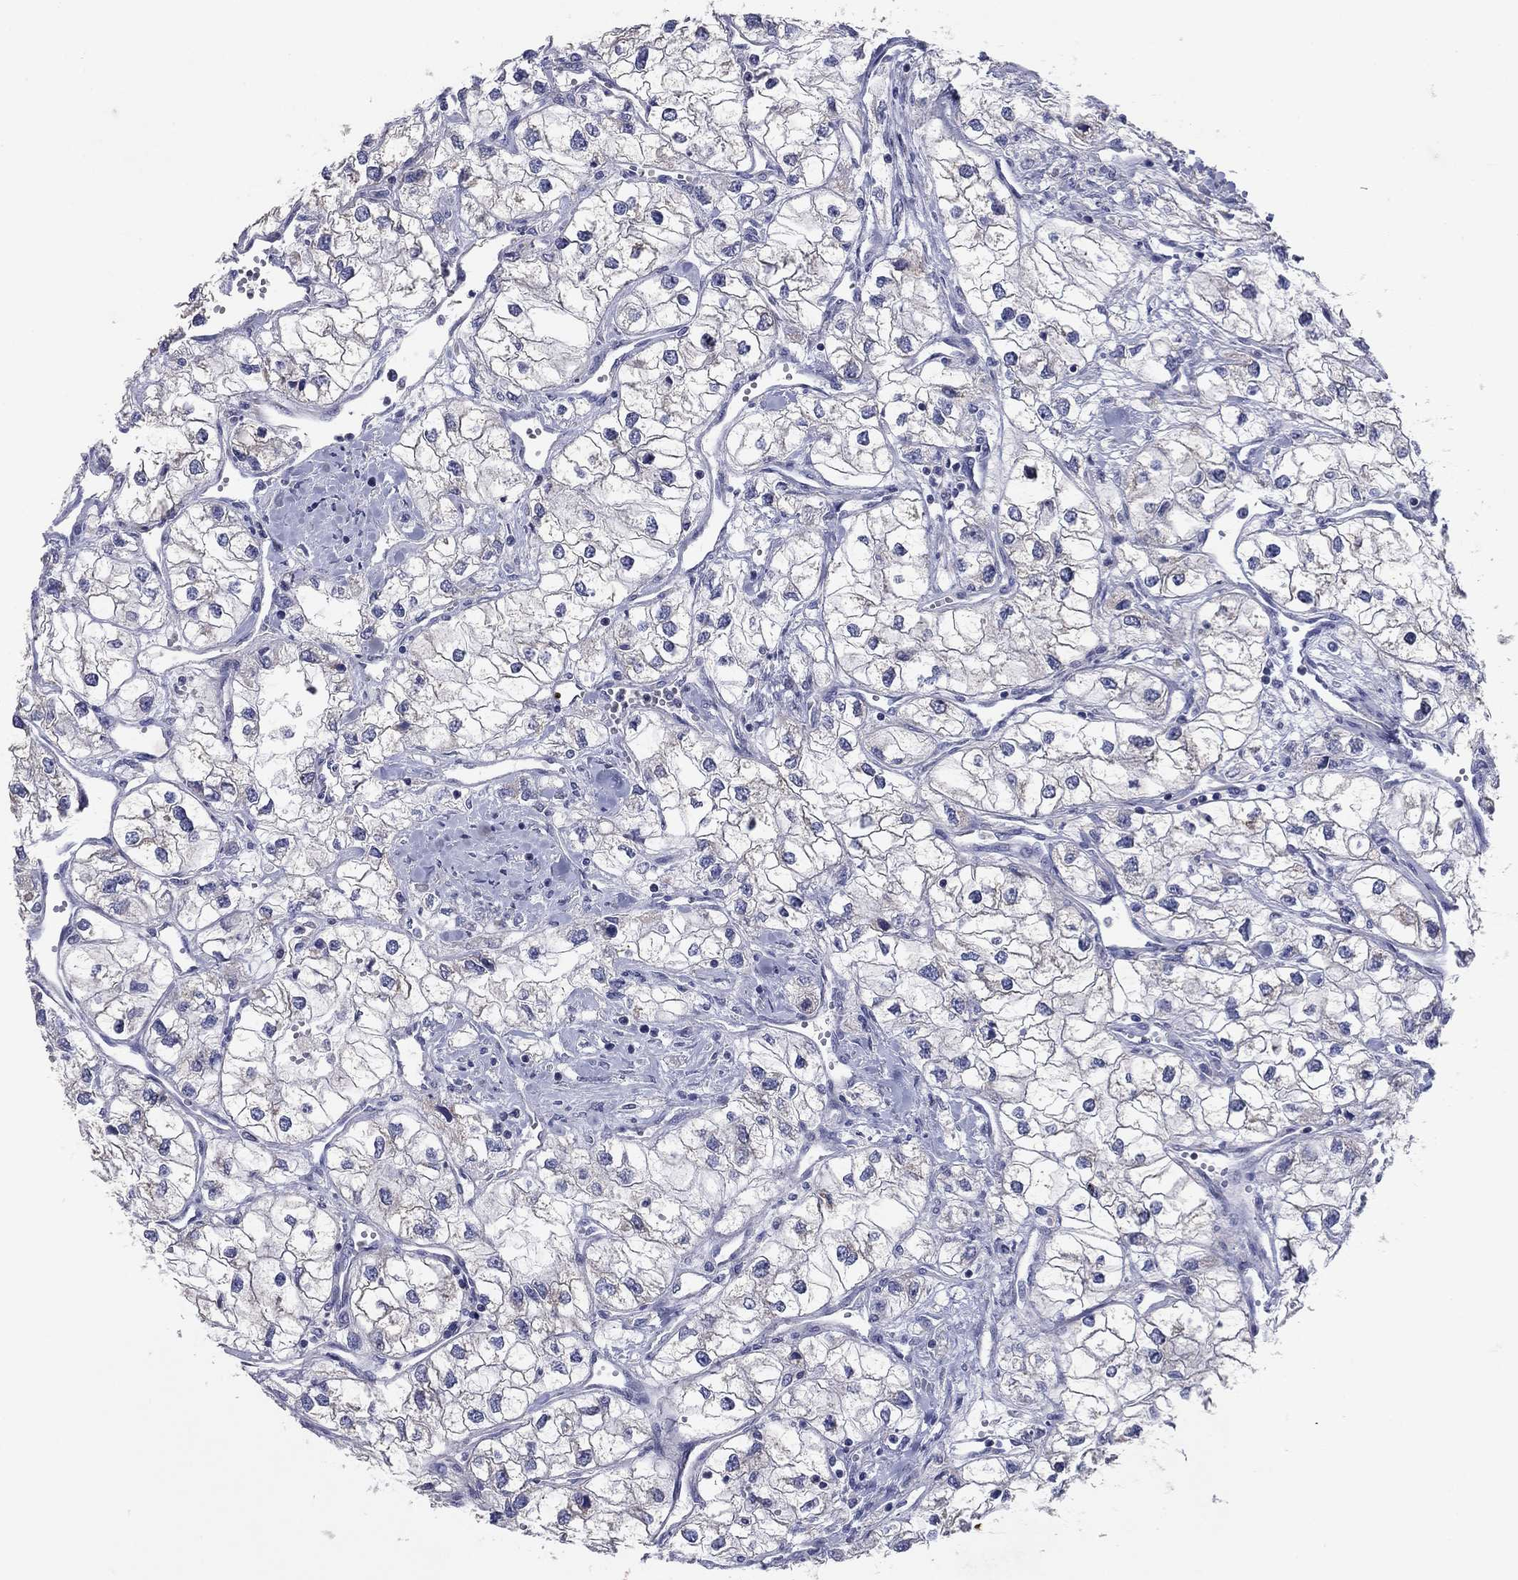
{"staining": {"intensity": "negative", "quantity": "none", "location": "none"}, "tissue": "renal cancer", "cell_type": "Tumor cells", "image_type": "cancer", "snomed": [{"axis": "morphology", "description": "Adenocarcinoma, NOS"}, {"axis": "topography", "description": "Kidney"}], "caption": "Human renal cancer (adenocarcinoma) stained for a protein using immunohistochemistry (IHC) demonstrates no positivity in tumor cells.", "gene": "PTGDS", "patient": {"sex": "male", "age": 59}}